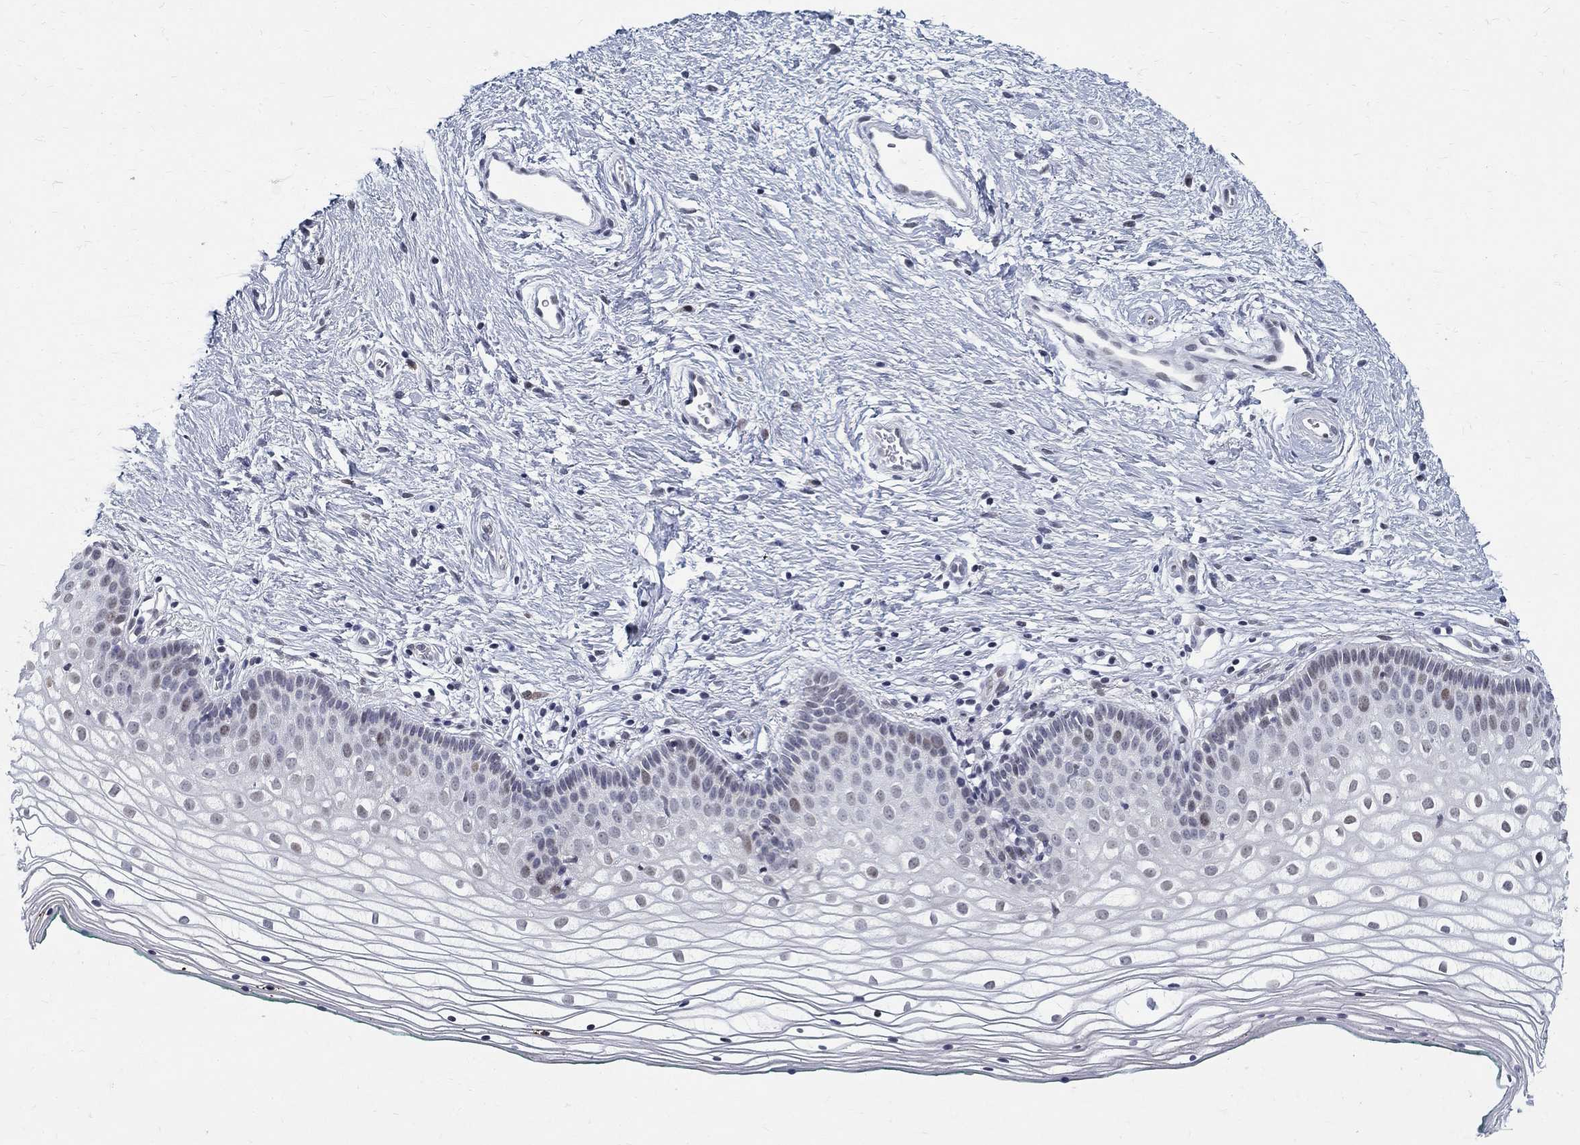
{"staining": {"intensity": "negative", "quantity": "none", "location": "none"}, "tissue": "vagina", "cell_type": "Squamous epithelial cells", "image_type": "normal", "snomed": [{"axis": "morphology", "description": "Normal tissue, NOS"}, {"axis": "topography", "description": "Vagina"}], "caption": "Immunohistochemistry (IHC) image of unremarkable vagina: human vagina stained with DAB (3,3'-diaminobenzidine) exhibits no significant protein positivity in squamous epithelial cells. (DAB IHC, high magnification).", "gene": "BHLHE22", "patient": {"sex": "female", "age": 36}}